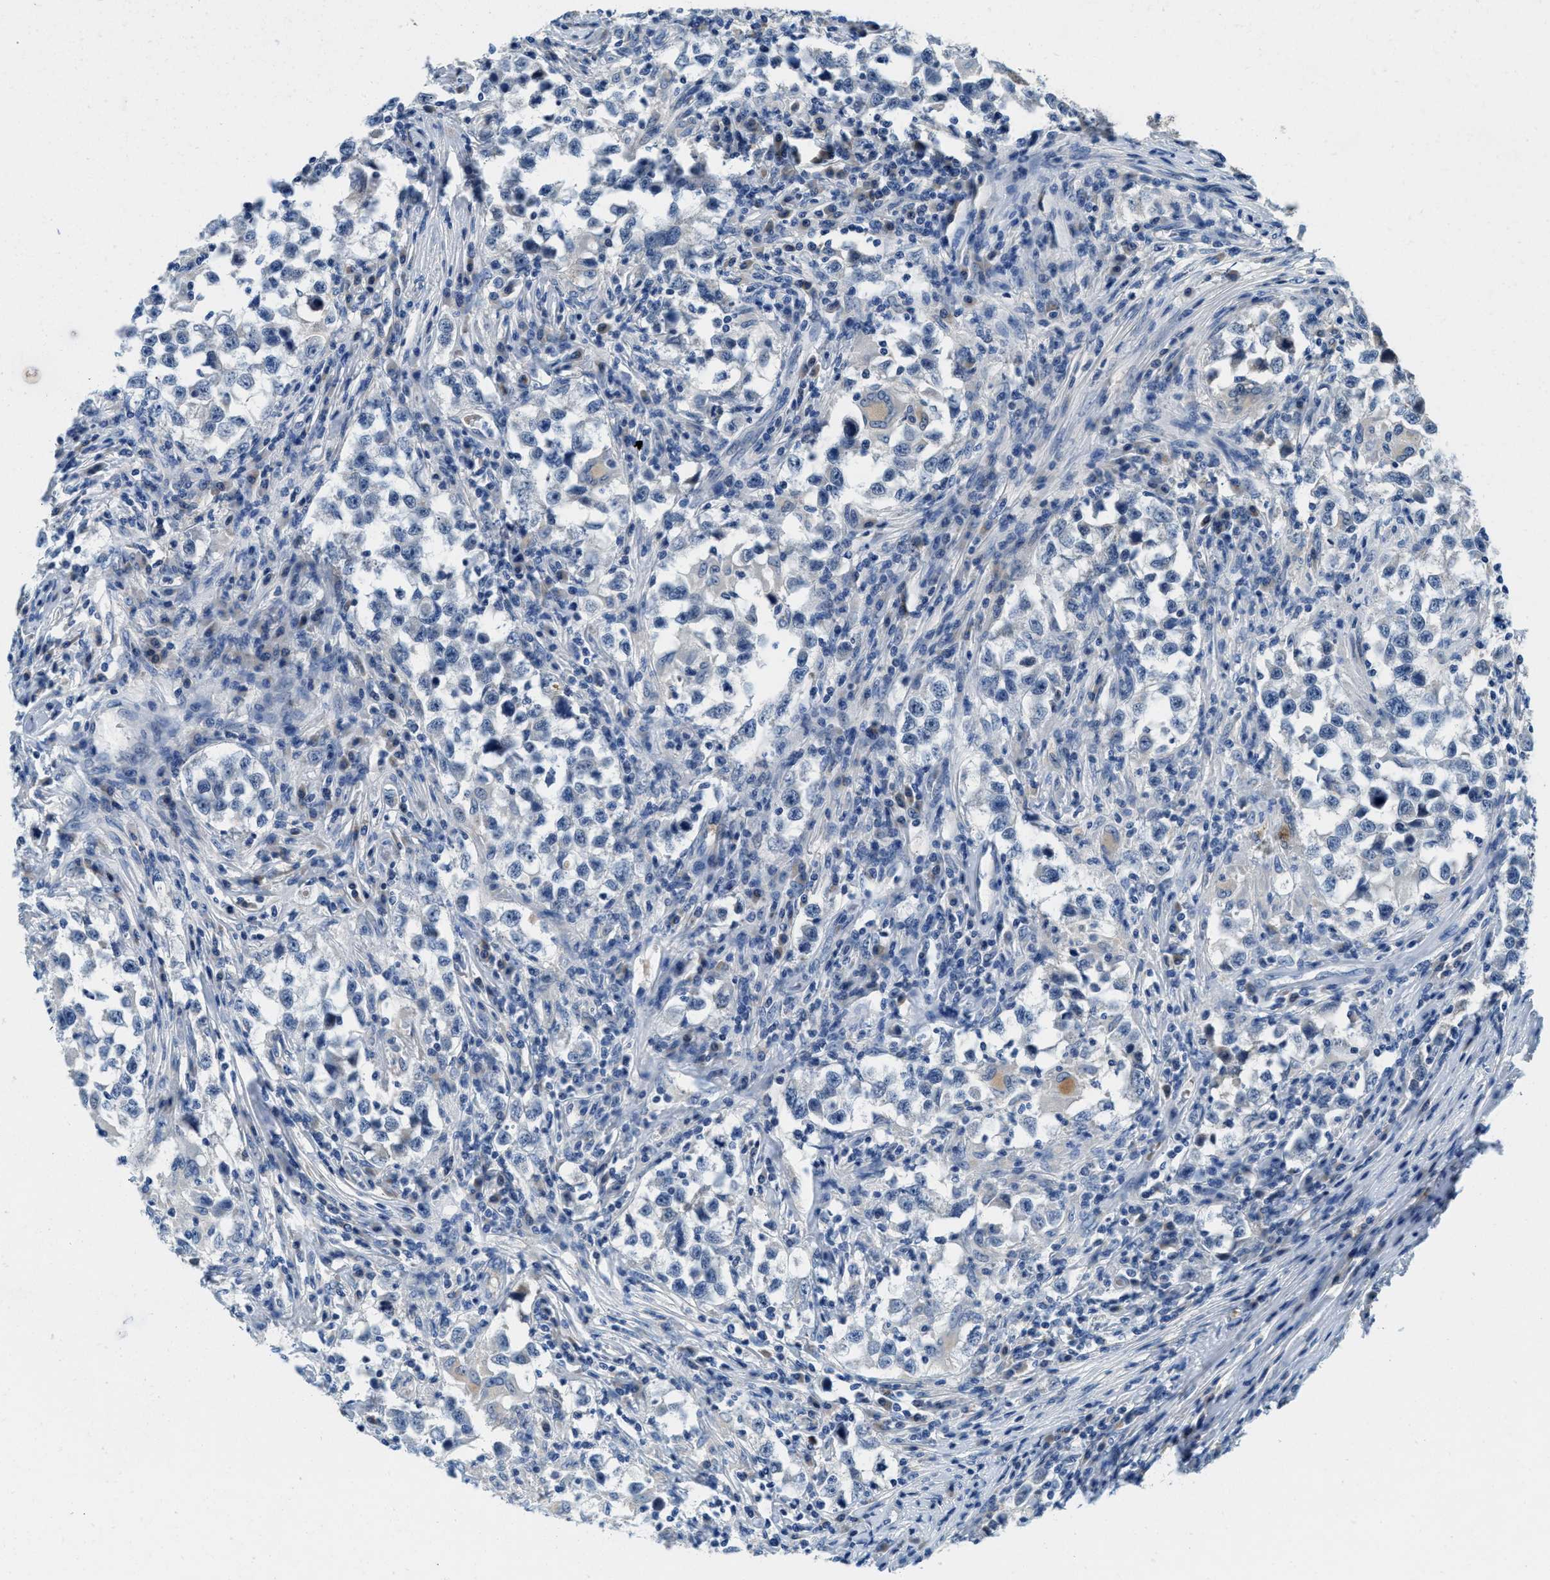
{"staining": {"intensity": "negative", "quantity": "none", "location": "none"}, "tissue": "testis cancer", "cell_type": "Tumor cells", "image_type": "cancer", "snomed": [{"axis": "morphology", "description": "Carcinoma, Embryonal, NOS"}, {"axis": "topography", "description": "Testis"}], "caption": "Tumor cells show no significant protein staining in testis embryonal carcinoma. Brightfield microscopy of IHC stained with DAB (3,3'-diaminobenzidine) (brown) and hematoxylin (blue), captured at high magnification.", "gene": "TSPAN3", "patient": {"sex": "male", "age": 21}}